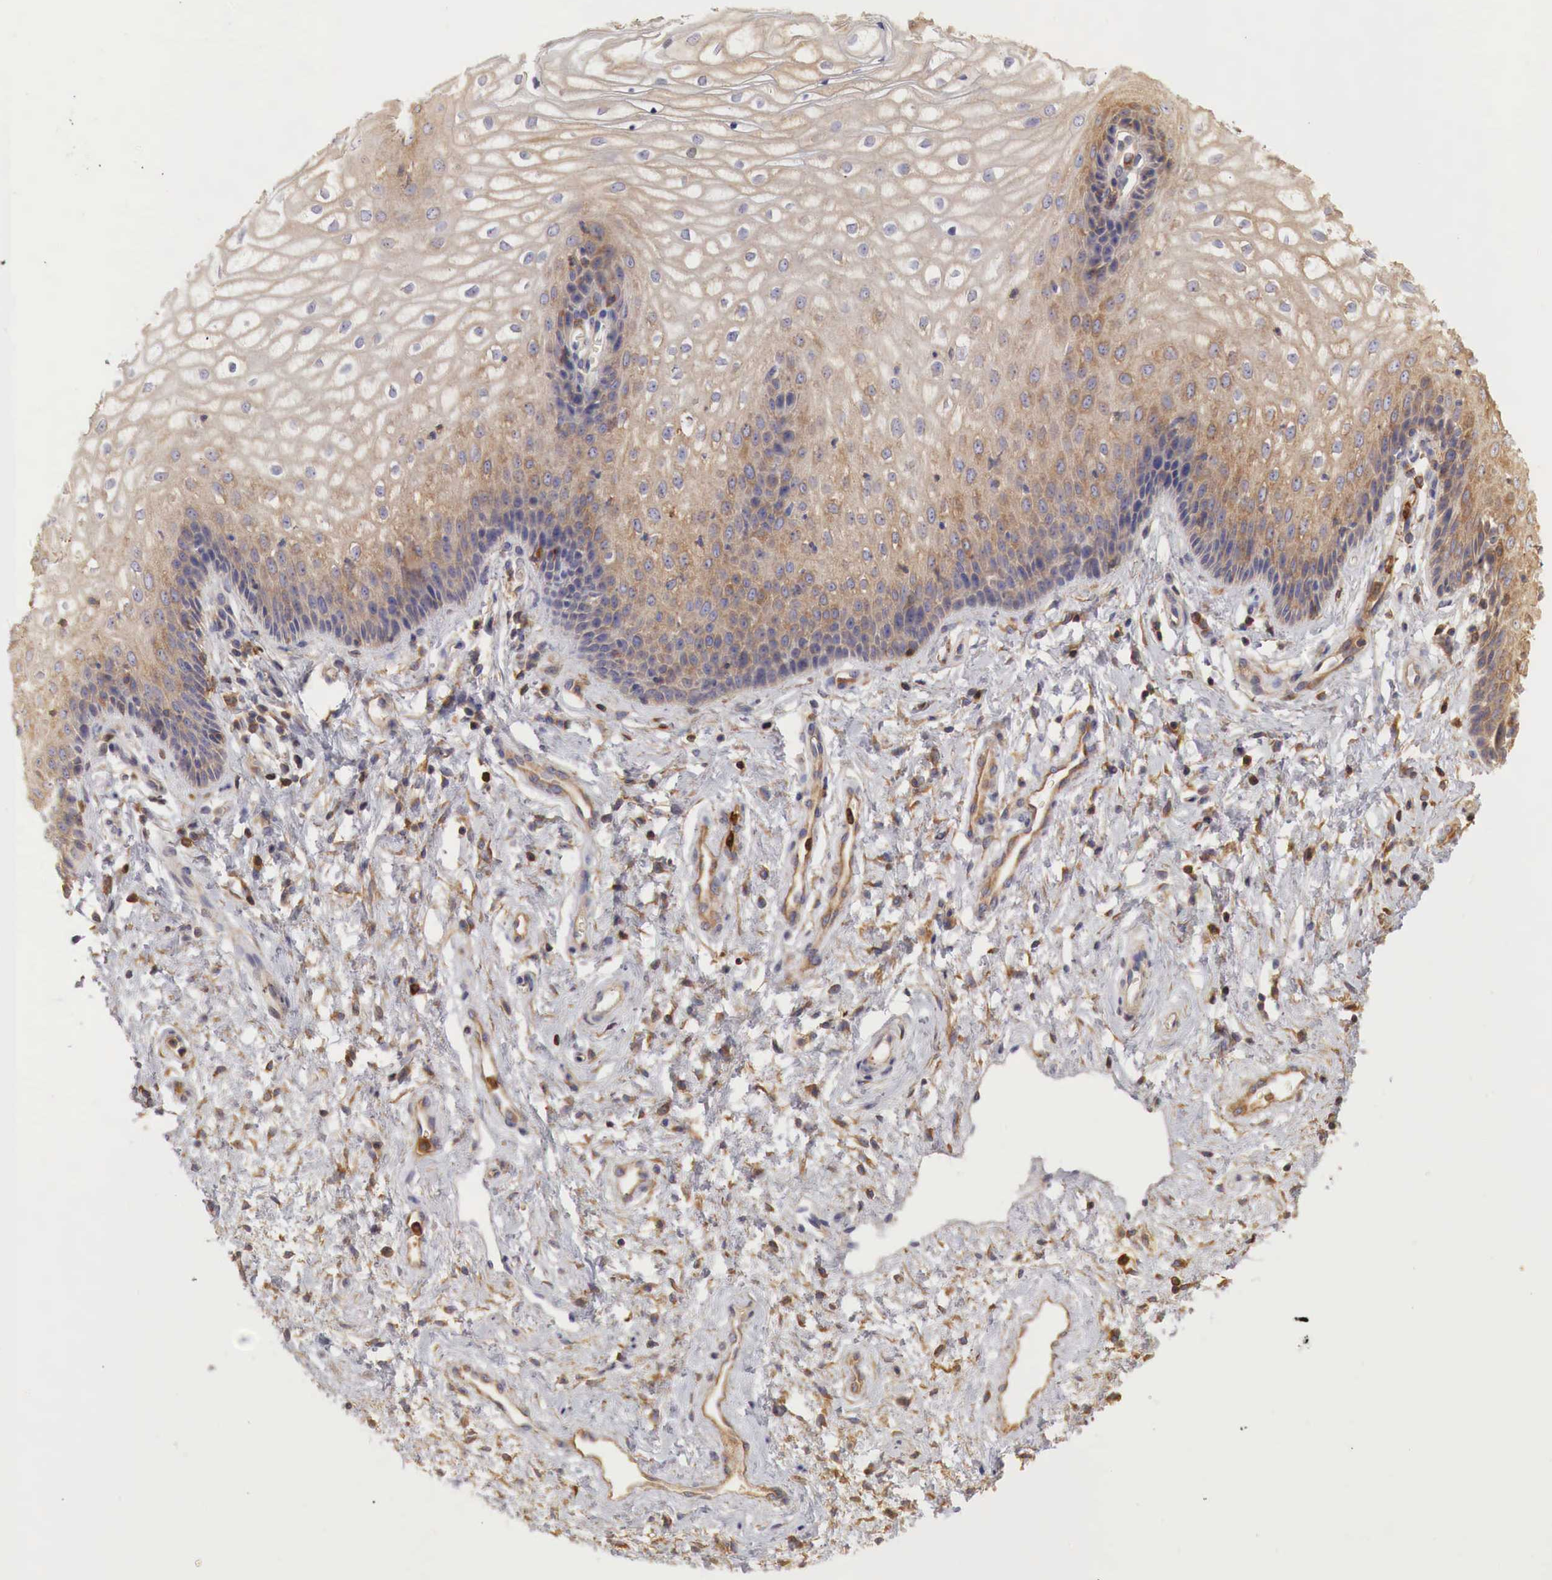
{"staining": {"intensity": "weak", "quantity": "25%-75%", "location": "cytoplasmic/membranous"}, "tissue": "vagina", "cell_type": "Squamous epithelial cells", "image_type": "normal", "snomed": [{"axis": "morphology", "description": "Normal tissue, NOS"}, {"axis": "topography", "description": "Vagina"}], "caption": "This is an image of IHC staining of unremarkable vagina, which shows weak positivity in the cytoplasmic/membranous of squamous epithelial cells.", "gene": "G6PD", "patient": {"sex": "female", "age": 34}}